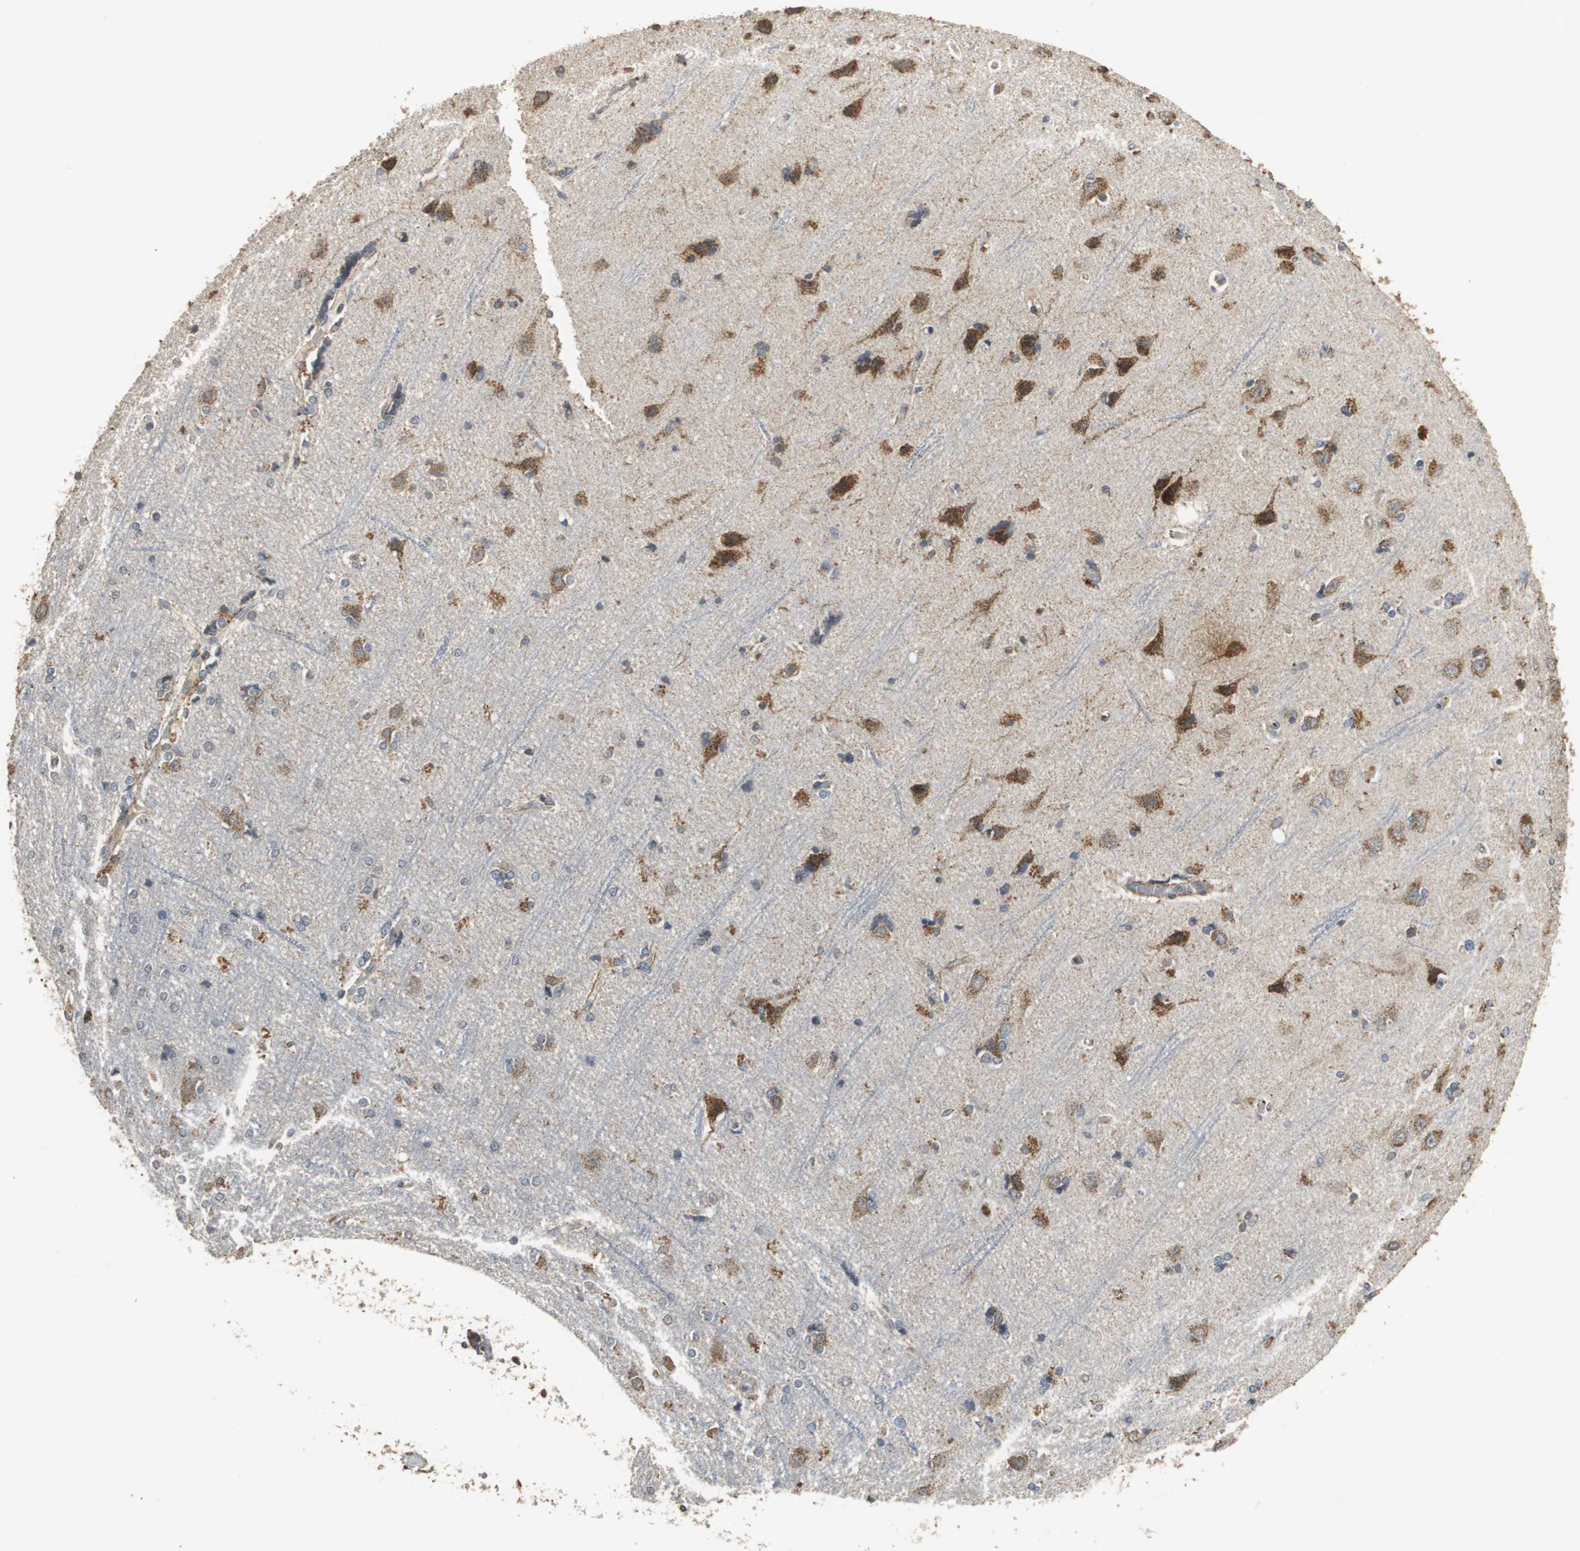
{"staining": {"intensity": "weak", "quantity": ">75%", "location": "cytoplasmic/membranous"}, "tissue": "cerebral cortex", "cell_type": "Endothelial cells", "image_type": "normal", "snomed": [{"axis": "morphology", "description": "Normal tissue, NOS"}, {"axis": "topography", "description": "Cerebral cortex"}], "caption": "Protein analysis of benign cerebral cortex reveals weak cytoplasmic/membranous staining in approximately >75% of endothelial cells. (DAB (3,3'-diaminobenzidine) = brown stain, brightfield microscopy at high magnification).", "gene": "NNT", "patient": {"sex": "female", "age": 54}}